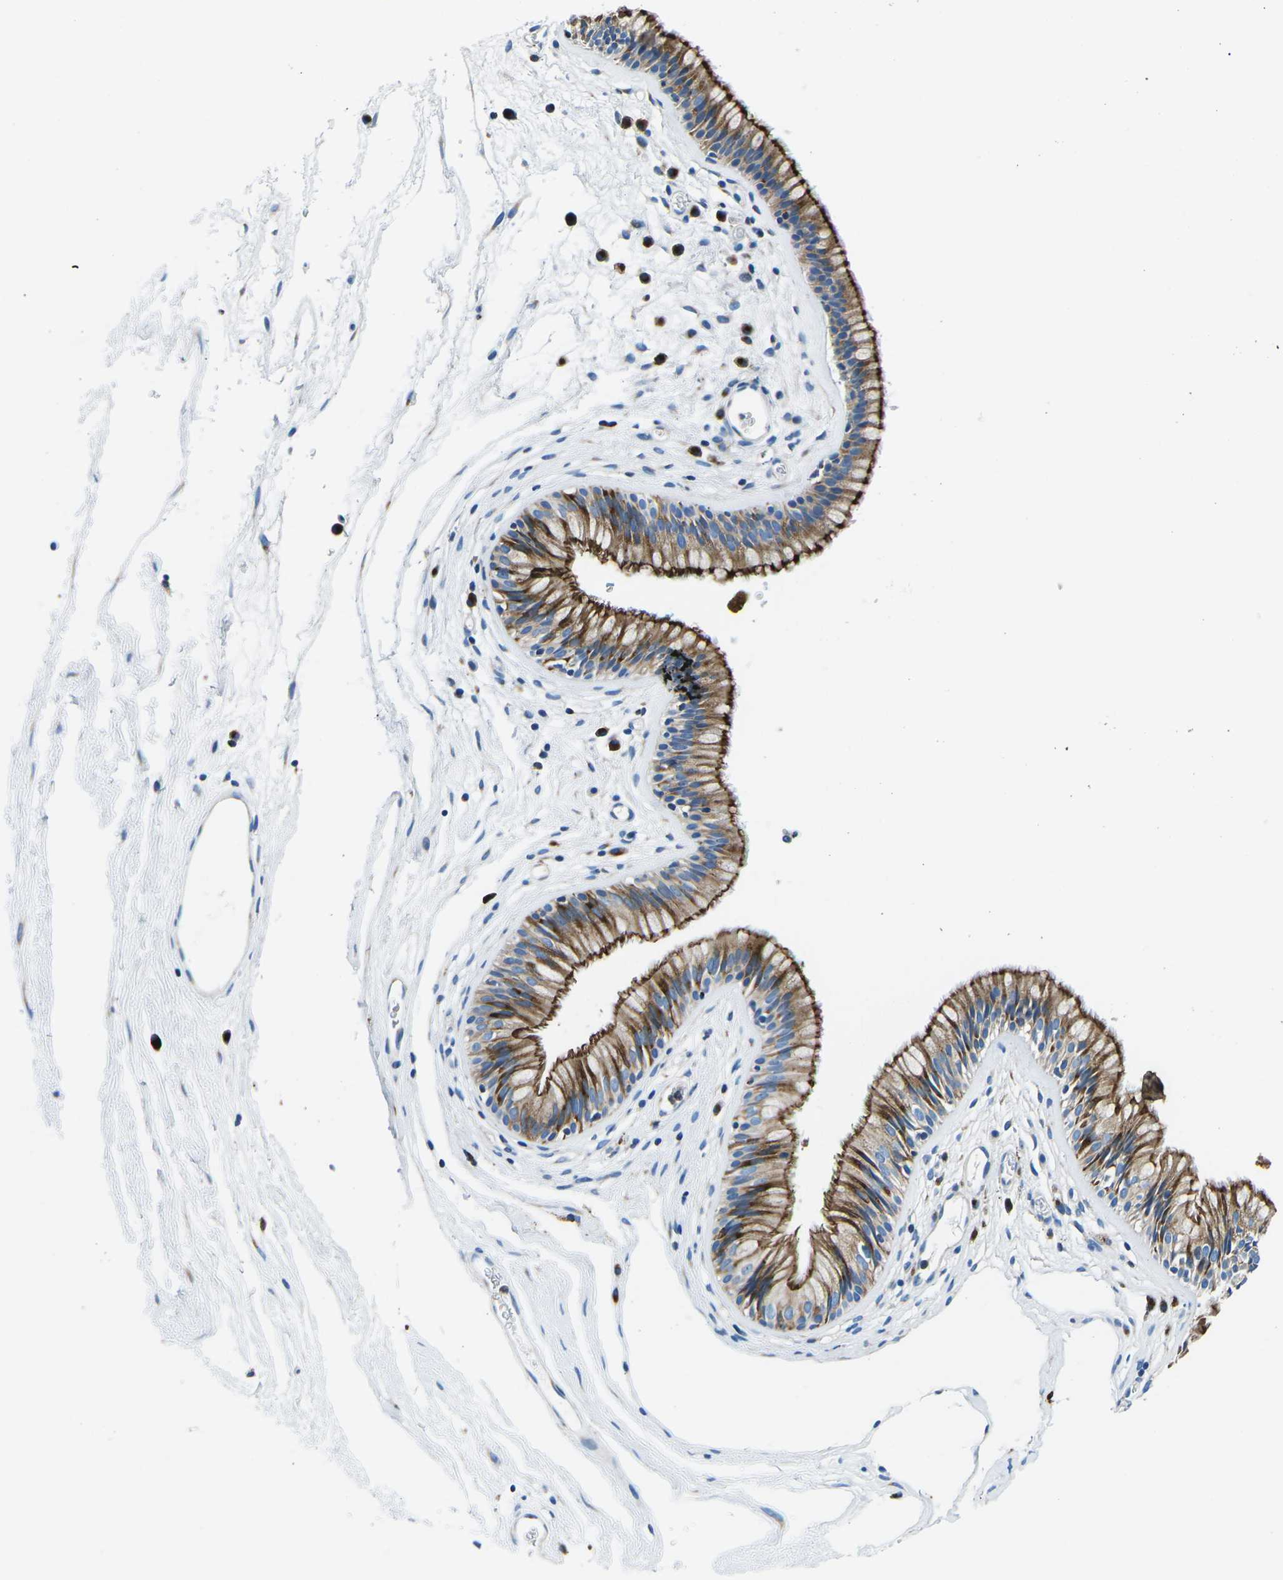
{"staining": {"intensity": "strong", "quantity": ">75%", "location": "cytoplasmic/membranous"}, "tissue": "nasopharynx", "cell_type": "Respiratory epithelial cells", "image_type": "normal", "snomed": [{"axis": "morphology", "description": "Normal tissue, NOS"}, {"axis": "morphology", "description": "Inflammation, NOS"}, {"axis": "topography", "description": "Nasopharynx"}], "caption": "DAB (3,3'-diaminobenzidine) immunohistochemical staining of normal human nasopharynx reveals strong cytoplasmic/membranous protein expression in about >75% of respiratory epithelial cells.", "gene": "MC4R", "patient": {"sex": "male", "age": 48}}